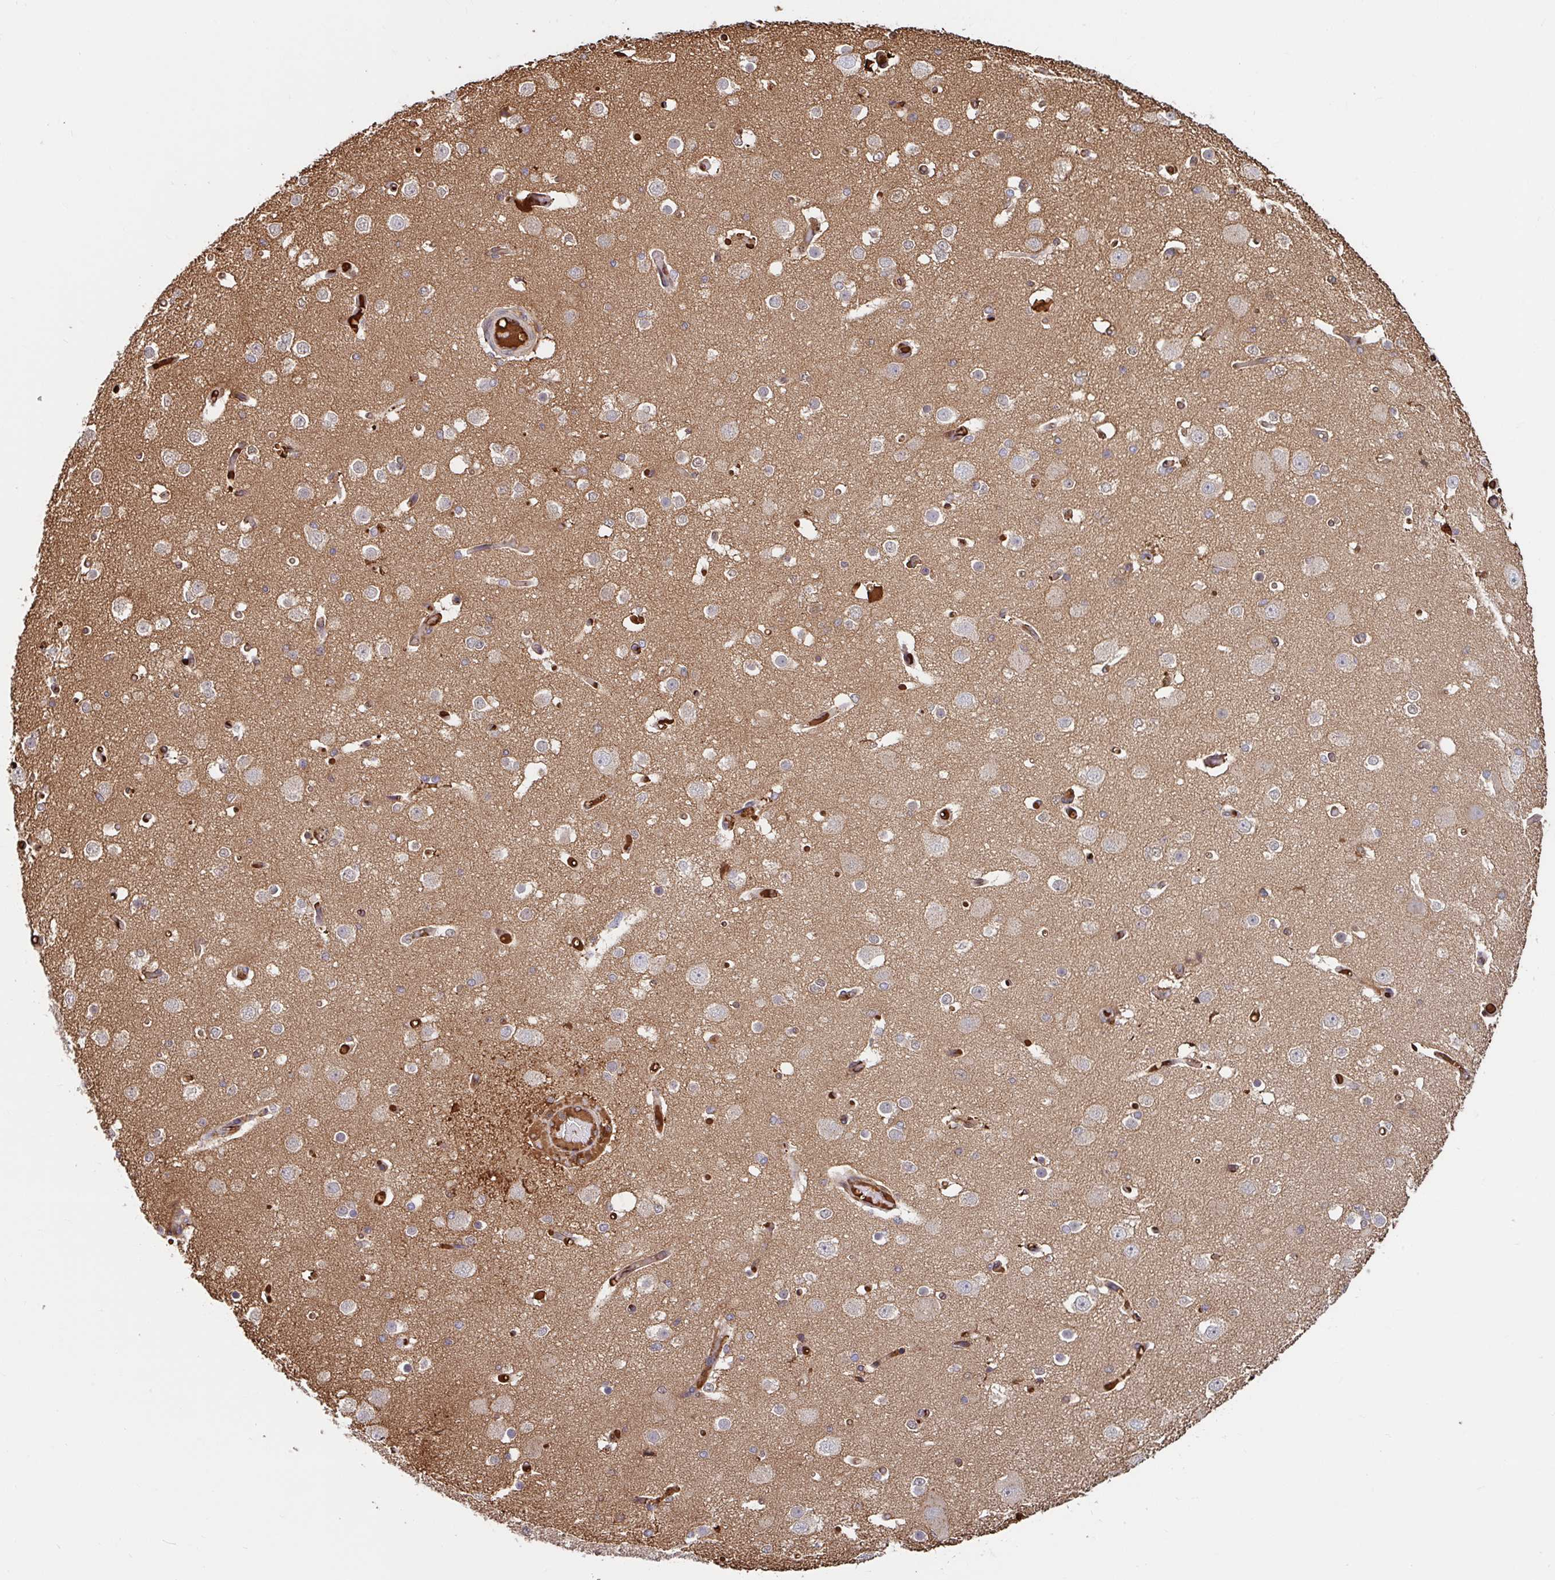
{"staining": {"intensity": "moderate", "quantity": "25%-75%", "location": "cytoplasmic/membranous"}, "tissue": "cerebral cortex", "cell_type": "Endothelial cells", "image_type": "normal", "snomed": [{"axis": "morphology", "description": "Normal tissue, NOS"}, {"axis": "morphology", "description": "Inflammation, NOS"}, {"axis": "topography", "description": "Cerebral cortex"}], "caption": "A brown stain labels moderate cytoplasmic/membranous expression of a protein in endothelial cells of normal human cerebral cortex. (DAB (3,3'-diaminobenzidine) IHC with brightfield microscopy, high magnification).", "gene": "BLVRA", "patient": {"sex": "male", "age": 6}}